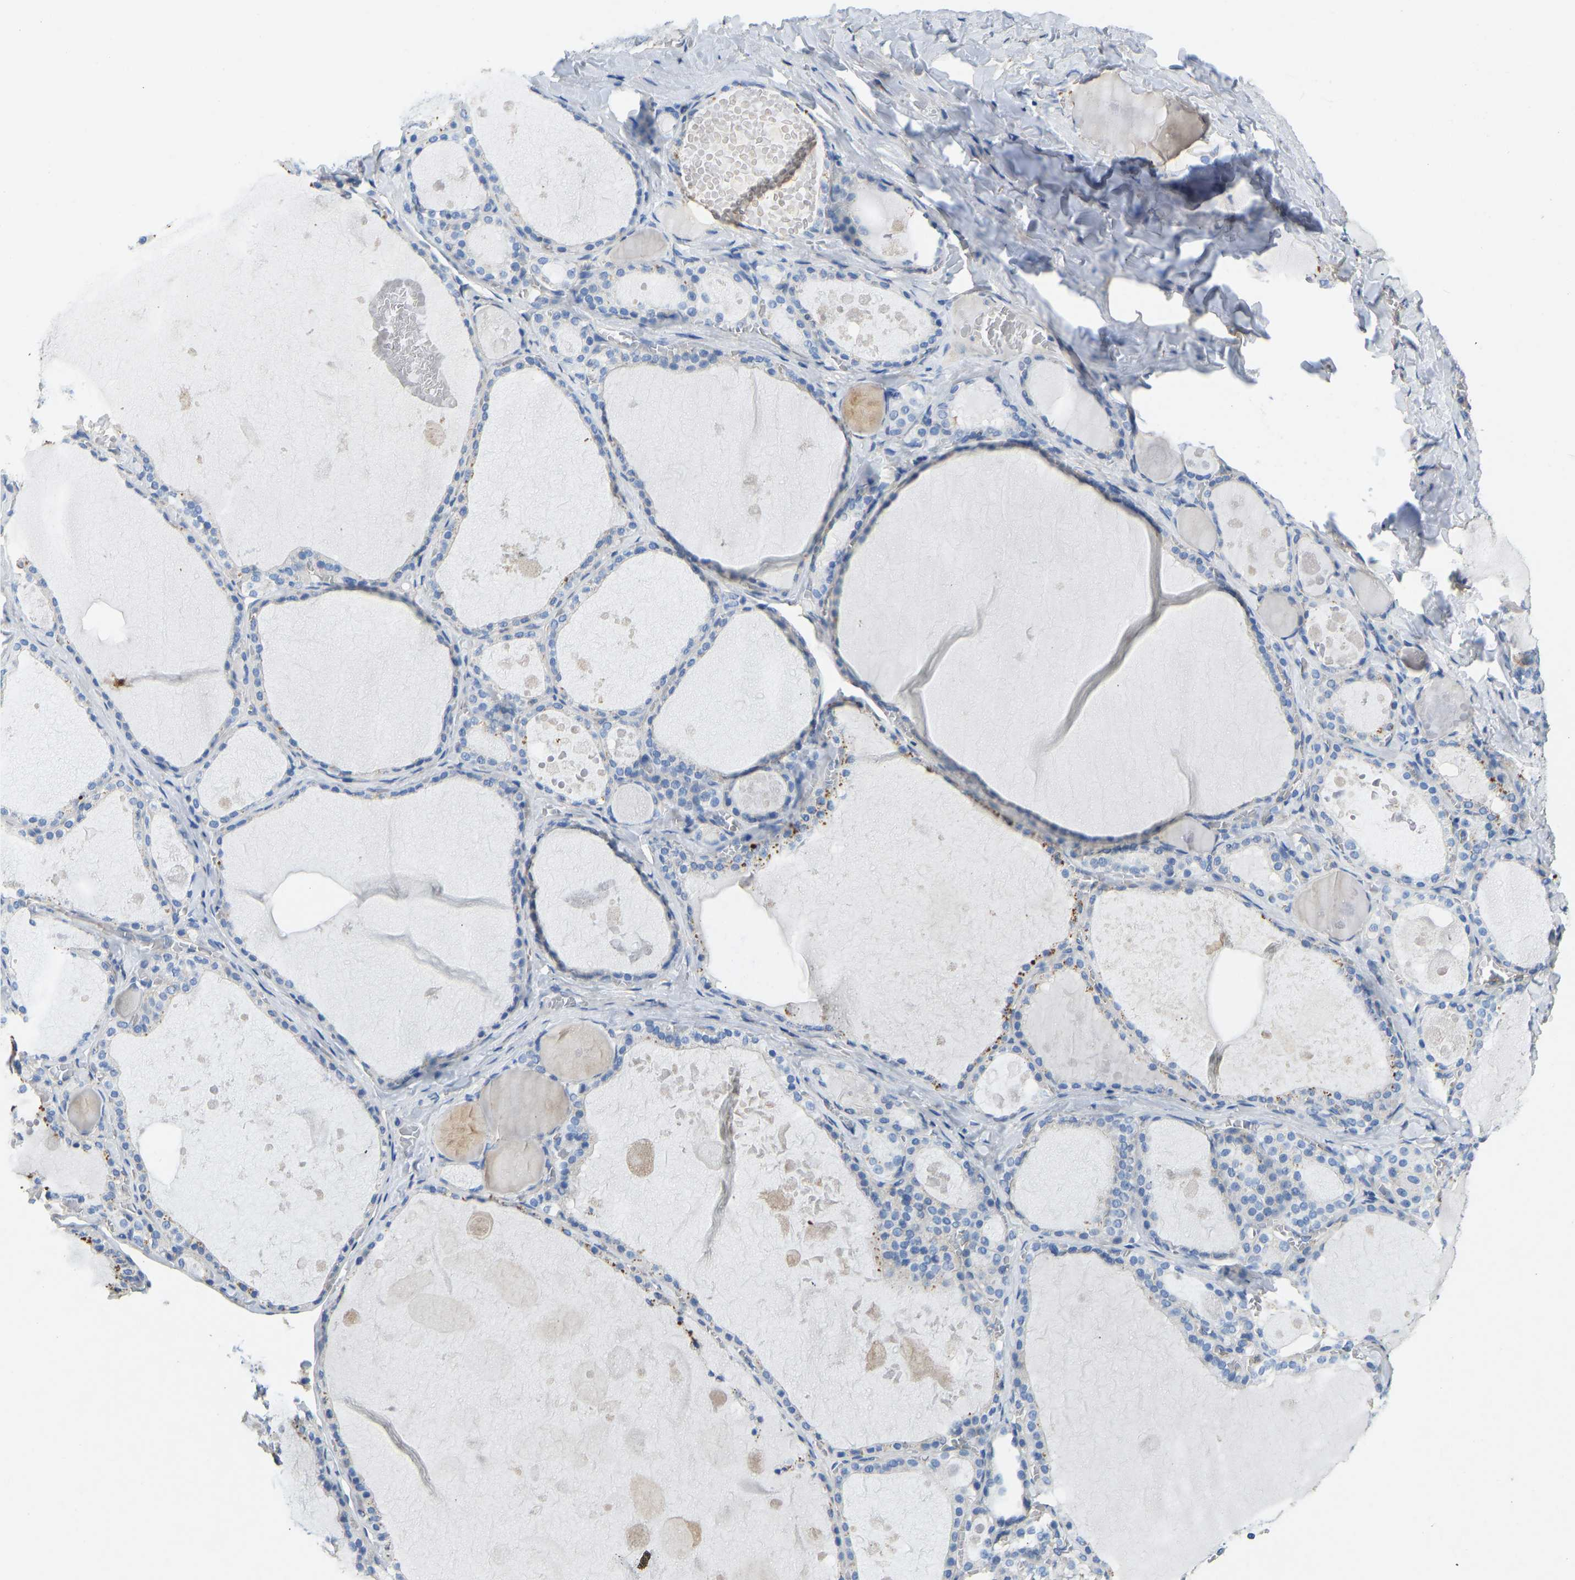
{"staining": {"intensity": "negative", "quantity": "none", "location": "none"}, "tissue": "thyroid gland", "cell_type": "Glandular cells", "image_type": "normal", "snomed": [{"axis": "morphology", "description": "Normal tissue, NOS"}, {"axis": "topography", "description": "Thyroid gland"}], "caption": "There is no significant expression in glandular cells of thyroid gland. (Brightfield microscopy of DAB immunohistochemistry at high magnification).", "gene": "TECTA", "patient": {"sex": "male", "age": 56}}